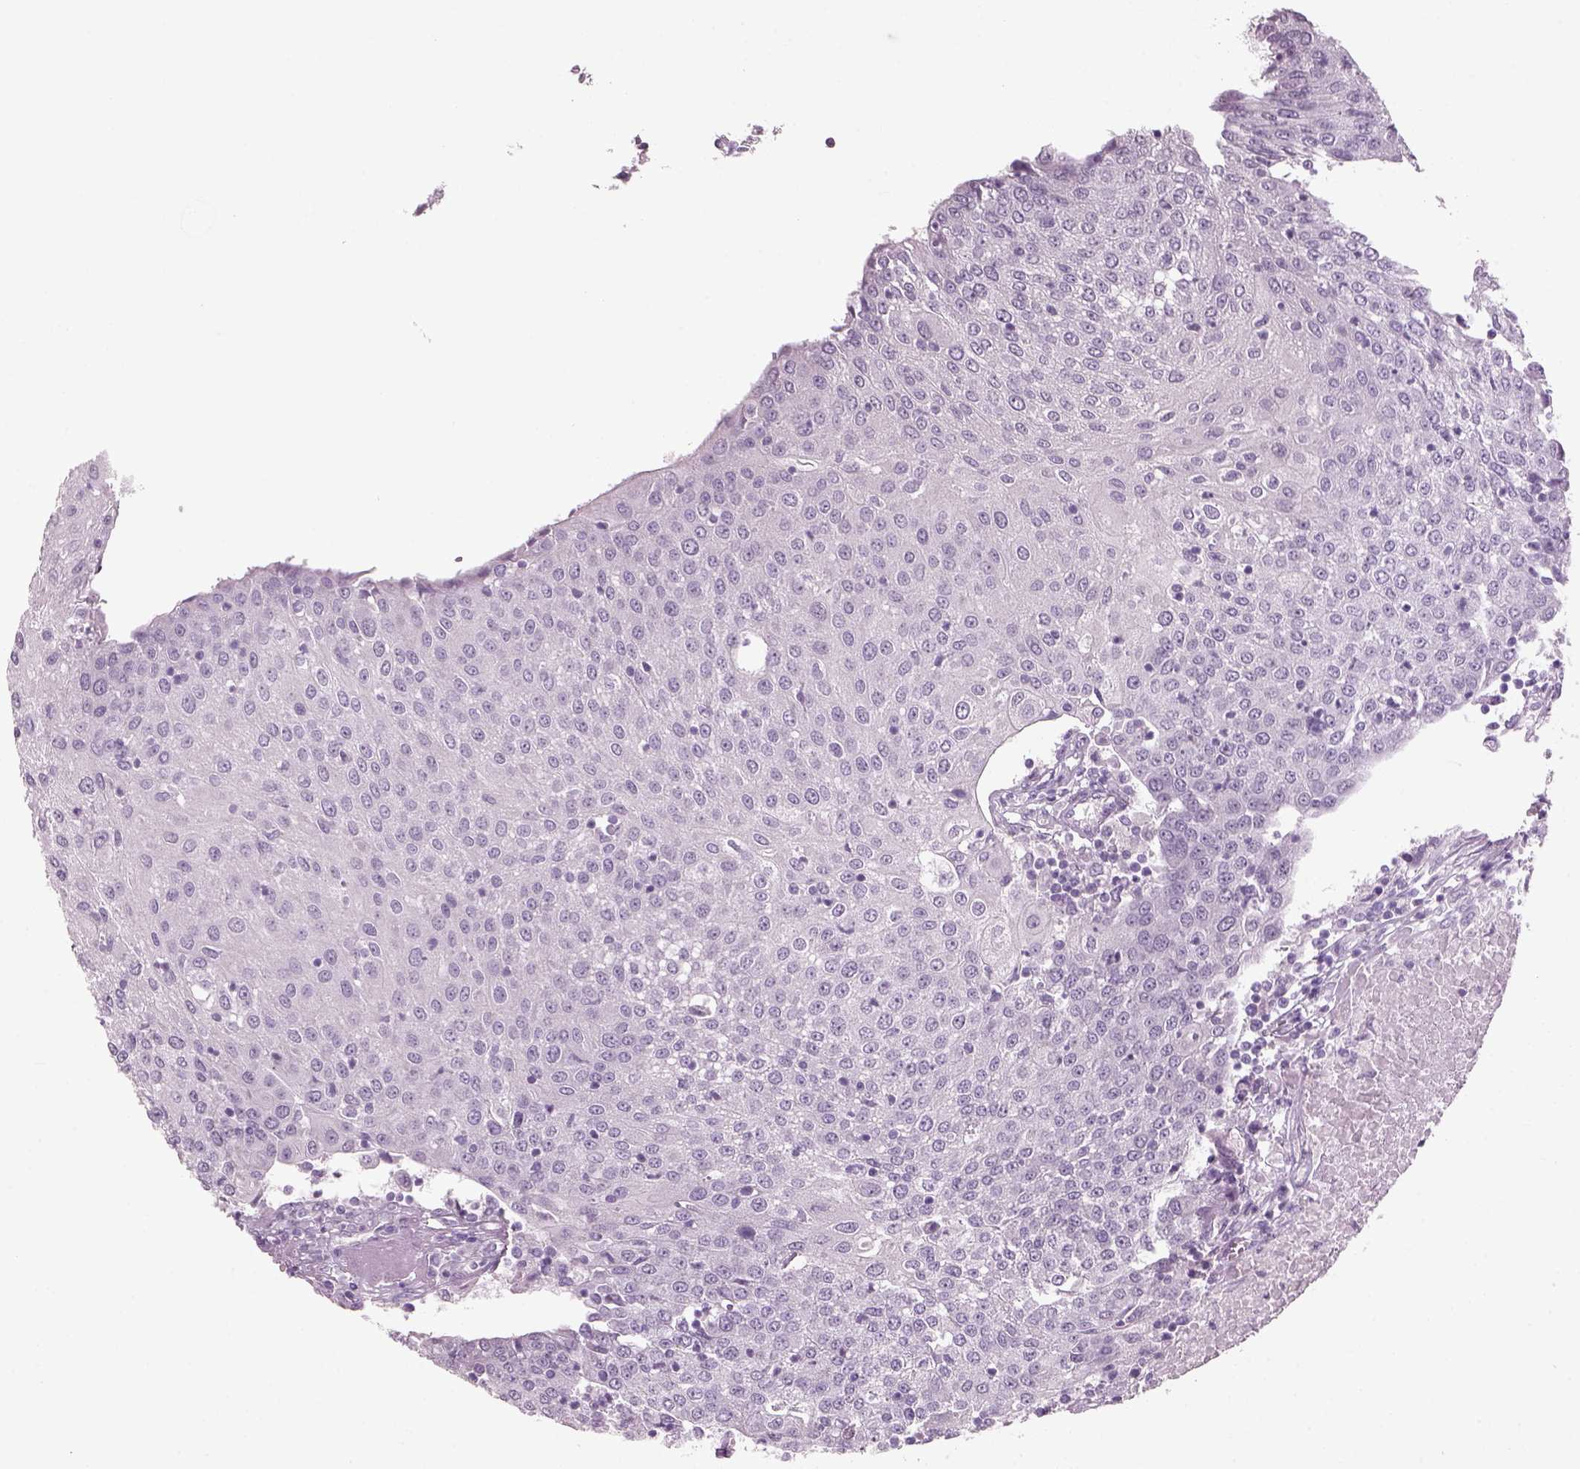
{"staining": {"intensity": "negative", "quantity": "none", "location": "none"}, "tissue": "urothelial cancer", "cell_type": "Tumor cells", "image_type": "cancer", "snomed": [{"axis": "morphology", "description": "Urothelial carcinoma, High grade"}, {"axis": "topography", "description": "Urinary bladder"}], "caption": "Immunohistochemistry (IHC) micrograph of urothelial carcinoma (high-grade) stained for a protein (brown), which displays no positivity in tumor cells.", "gene": "SLC6A2", "patient": {"sex": "female", "age": 85}}